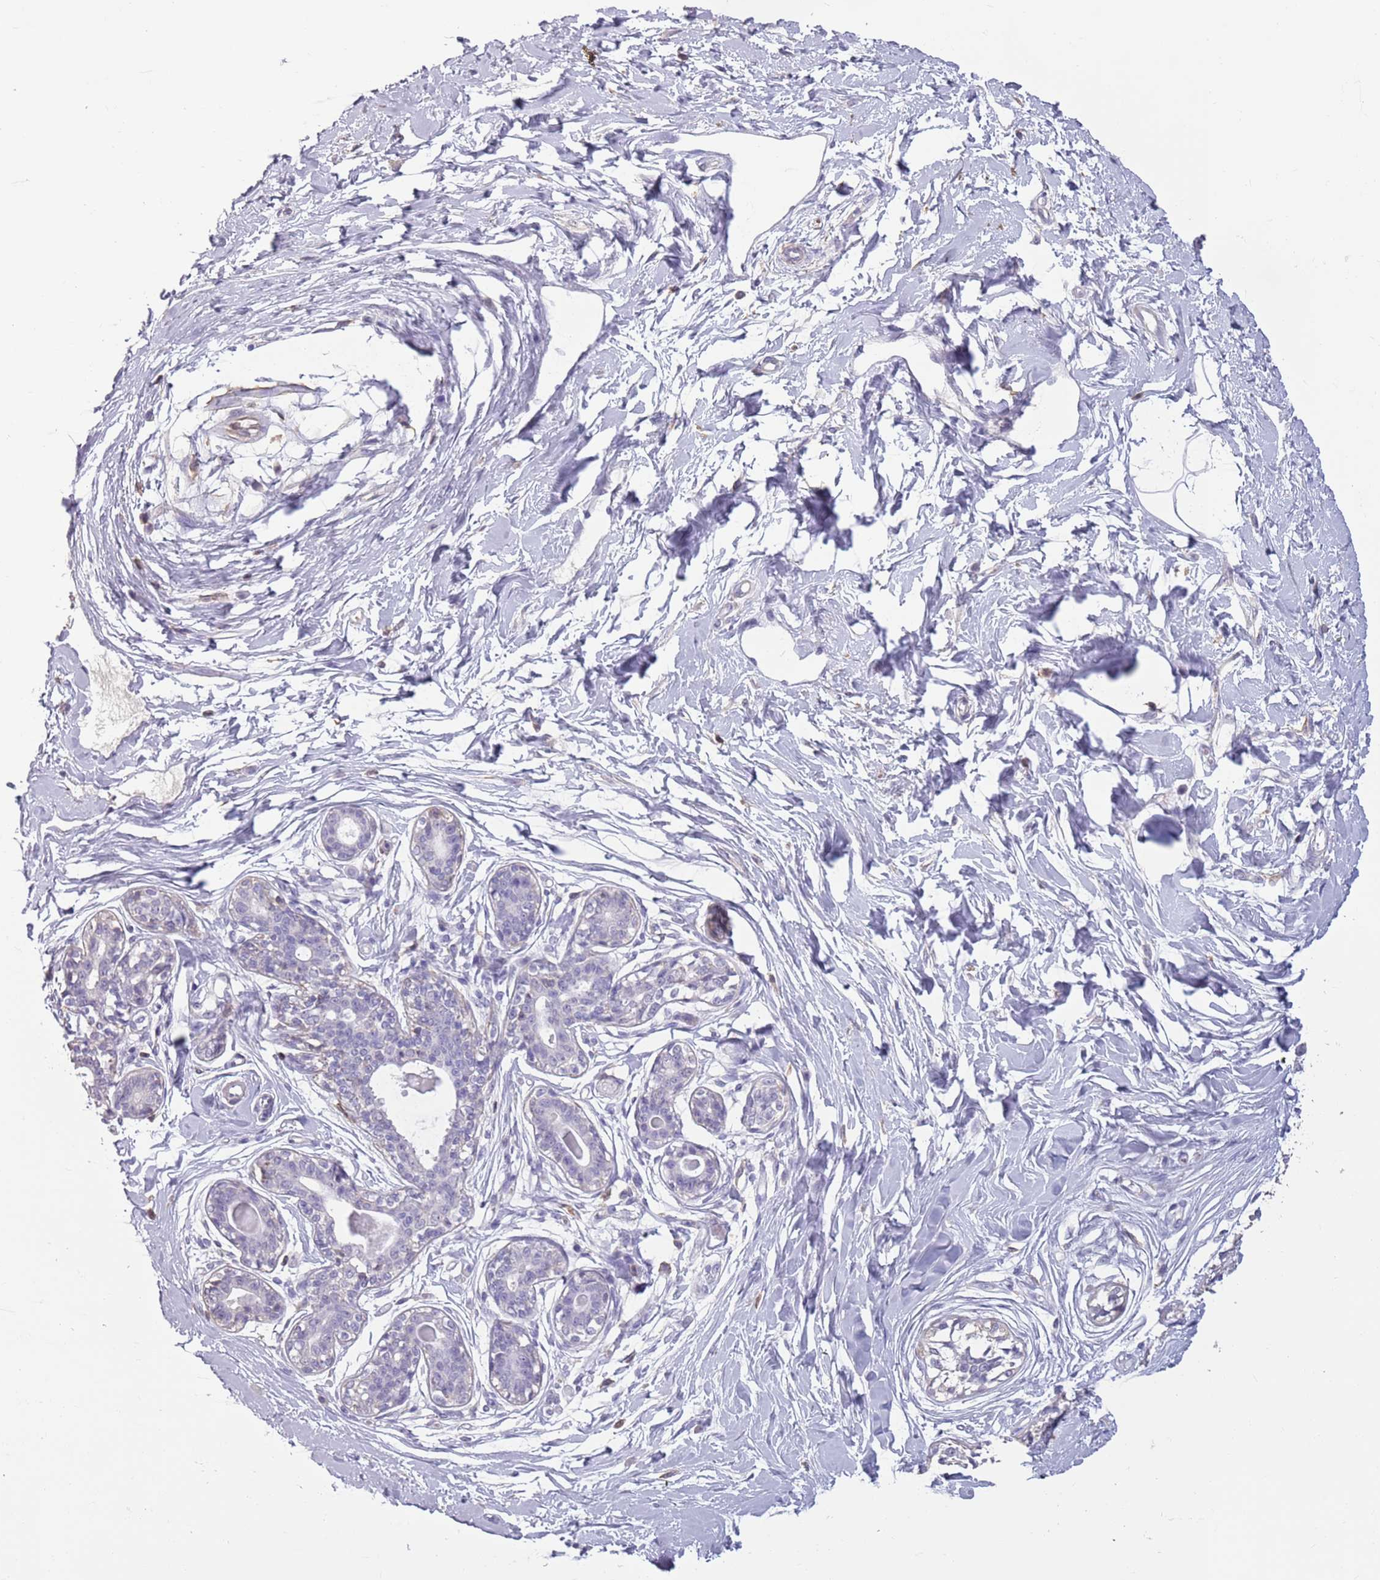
{"staining": {"intensity": "negative", "quantity": "none", "location": "none"}, "tissue": "breast", "cell_type": "Adipocytes", "image_type": "normal", "snomed": [{"axis": "morphology", "description": "Normal tissue, NOS"}, {"axis": "topography", "description": "Breast"}], "caption": "Breast was stained to show a protein in brown. There is no significant positivity in adipocytes. Brightfield microscopy of immunohistochemistry (IHC) stained with DAB (3,3'-diaminobenzidine) (brown) and hematoxylin (blue), captured at high magnification.", "gene": "SUN5", "patient": {"sex": "female", "age": 45}}